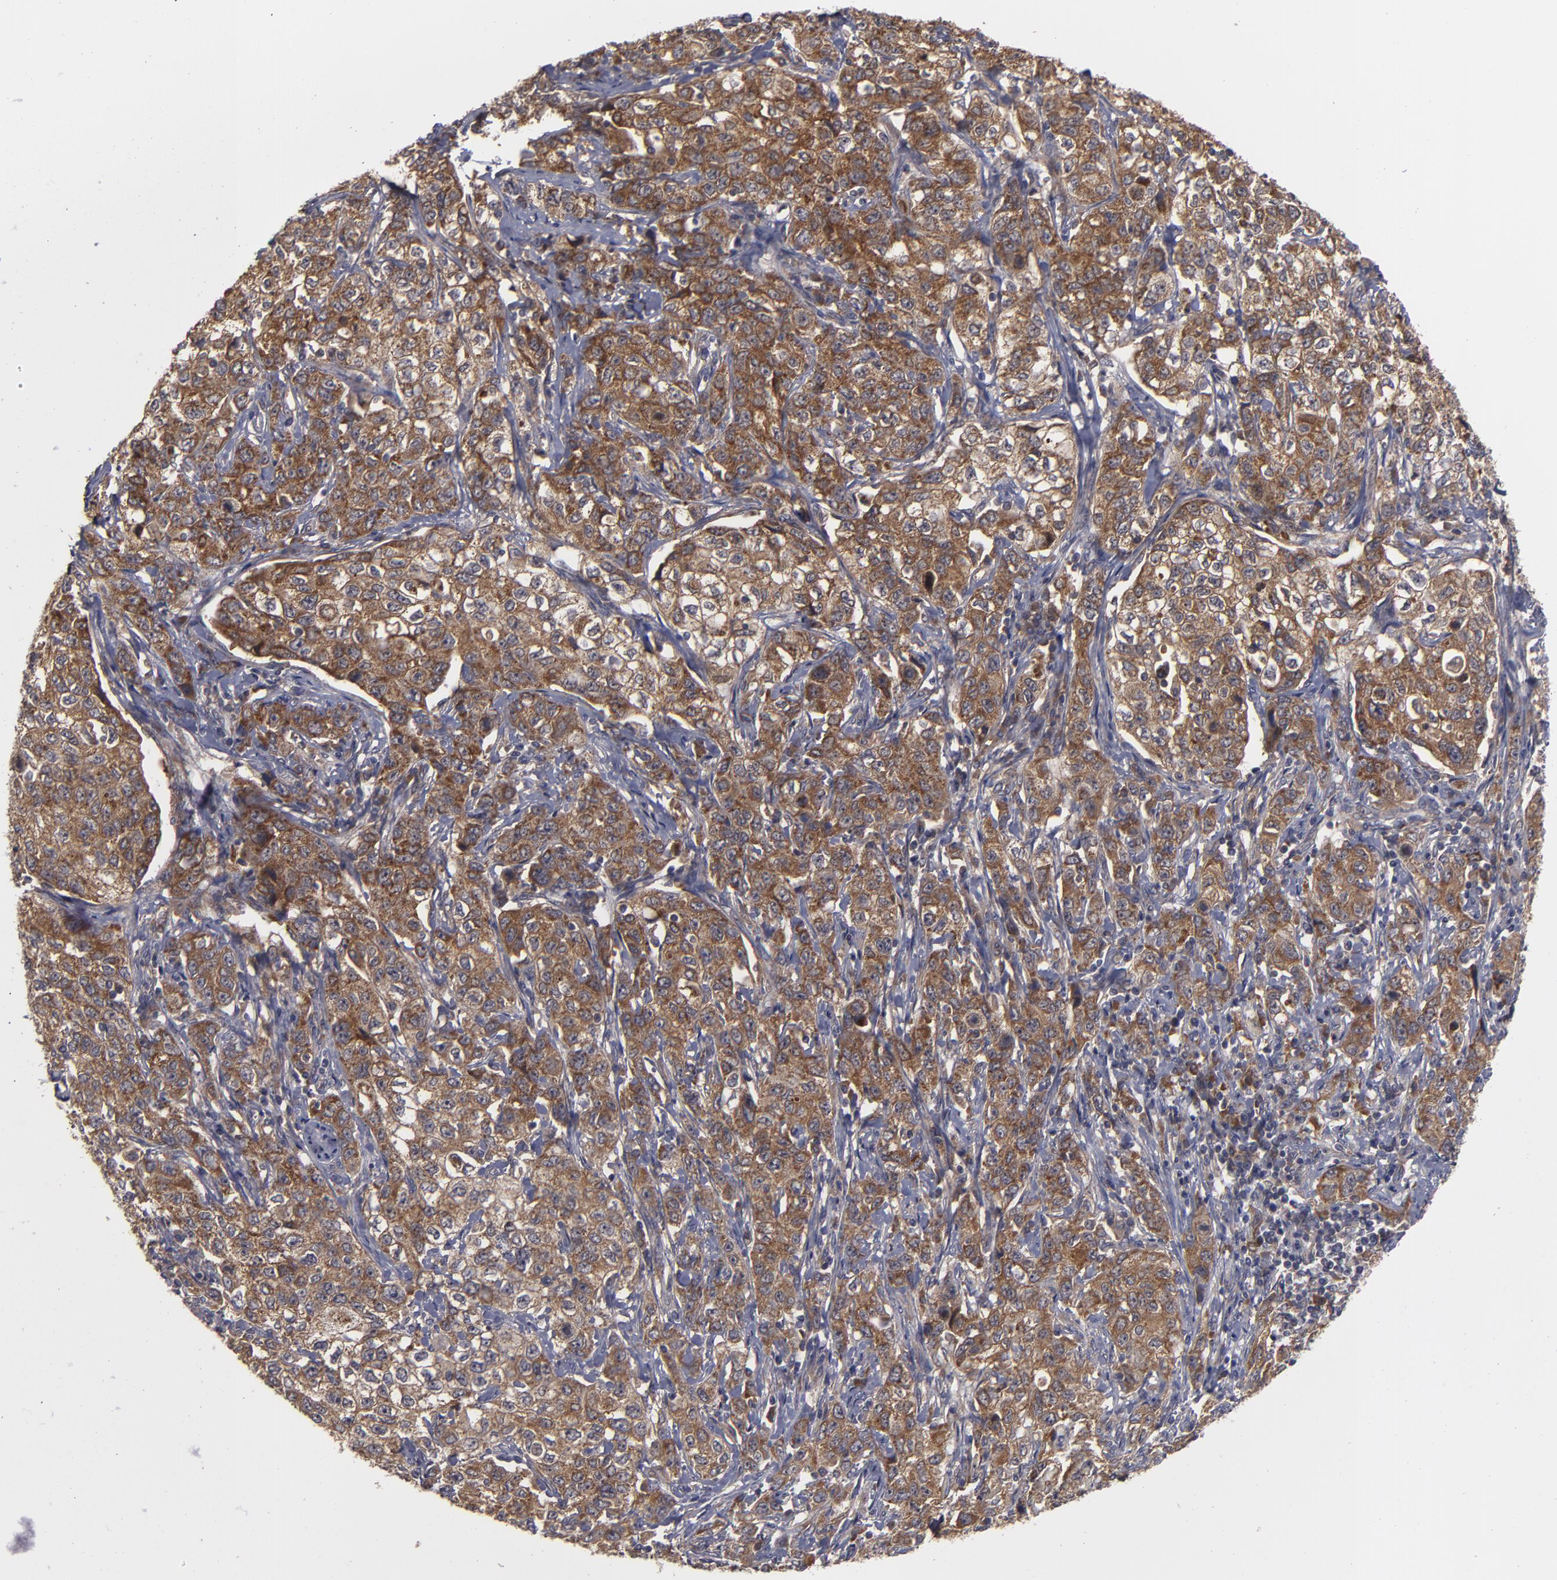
{"staining": {"intensity": "moderate", "quantity": ">75%", "location": "cytoplasmic/membranous"}, "tissue": "stomach cancer", "cell_type": "Tumor cells", "image_type": "cancer", "snomed": [{"axis": "morphology", "description": "Adenocarcinoma, NOS"}, {"axis": "topography", "description": "Stomach"}], "caption": "Immunohistochemical staining of human stomach cancer reveals moderate cytoplasmic/membranous protein positivity in approximately >75% of tumor cells.", "gene": "BMP6", "patient": {"sex": "male", "age": 48}}